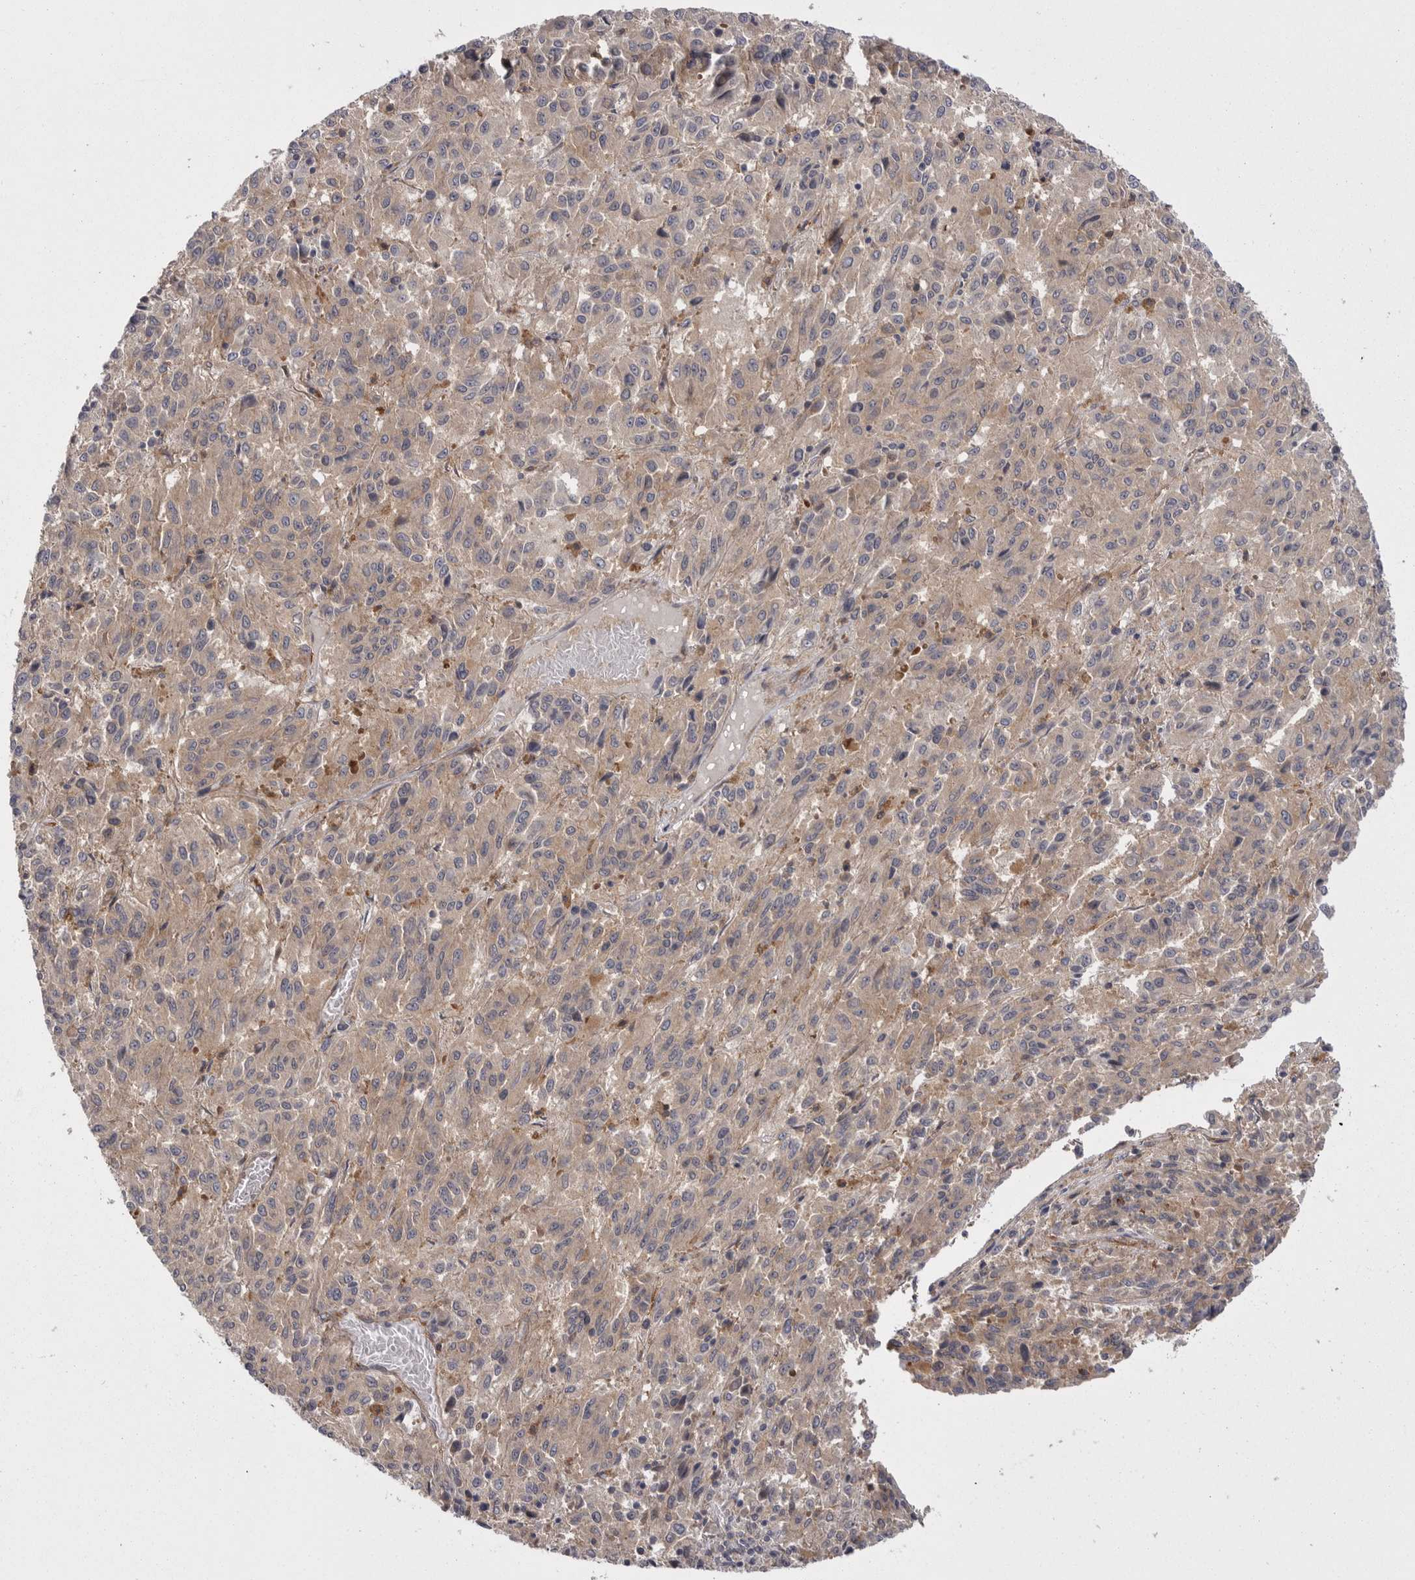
{"staining": {"intensity": "weak", "quantity": "25%-75%", "location": "cytoplasmic/membranous"}, "tissue": "melanoma", "cell_type": "Tumor cells", "image_type": "cancer", "snomed": [{"axis": "morphology", "description": "Malignant melanoma, Metastatic site"}, {"axis": "topography", "description": "Lung"}], "caption": "A high-resolution photomicrograph shows IHC staining of malignant melanoma (metastatic site), which demonstrates weak cytoplasmic/membranous expression in about 25%-75% of tumor cells.", "gene": "OSBPL9", "patient": {"sex": "male", "age": 64}}